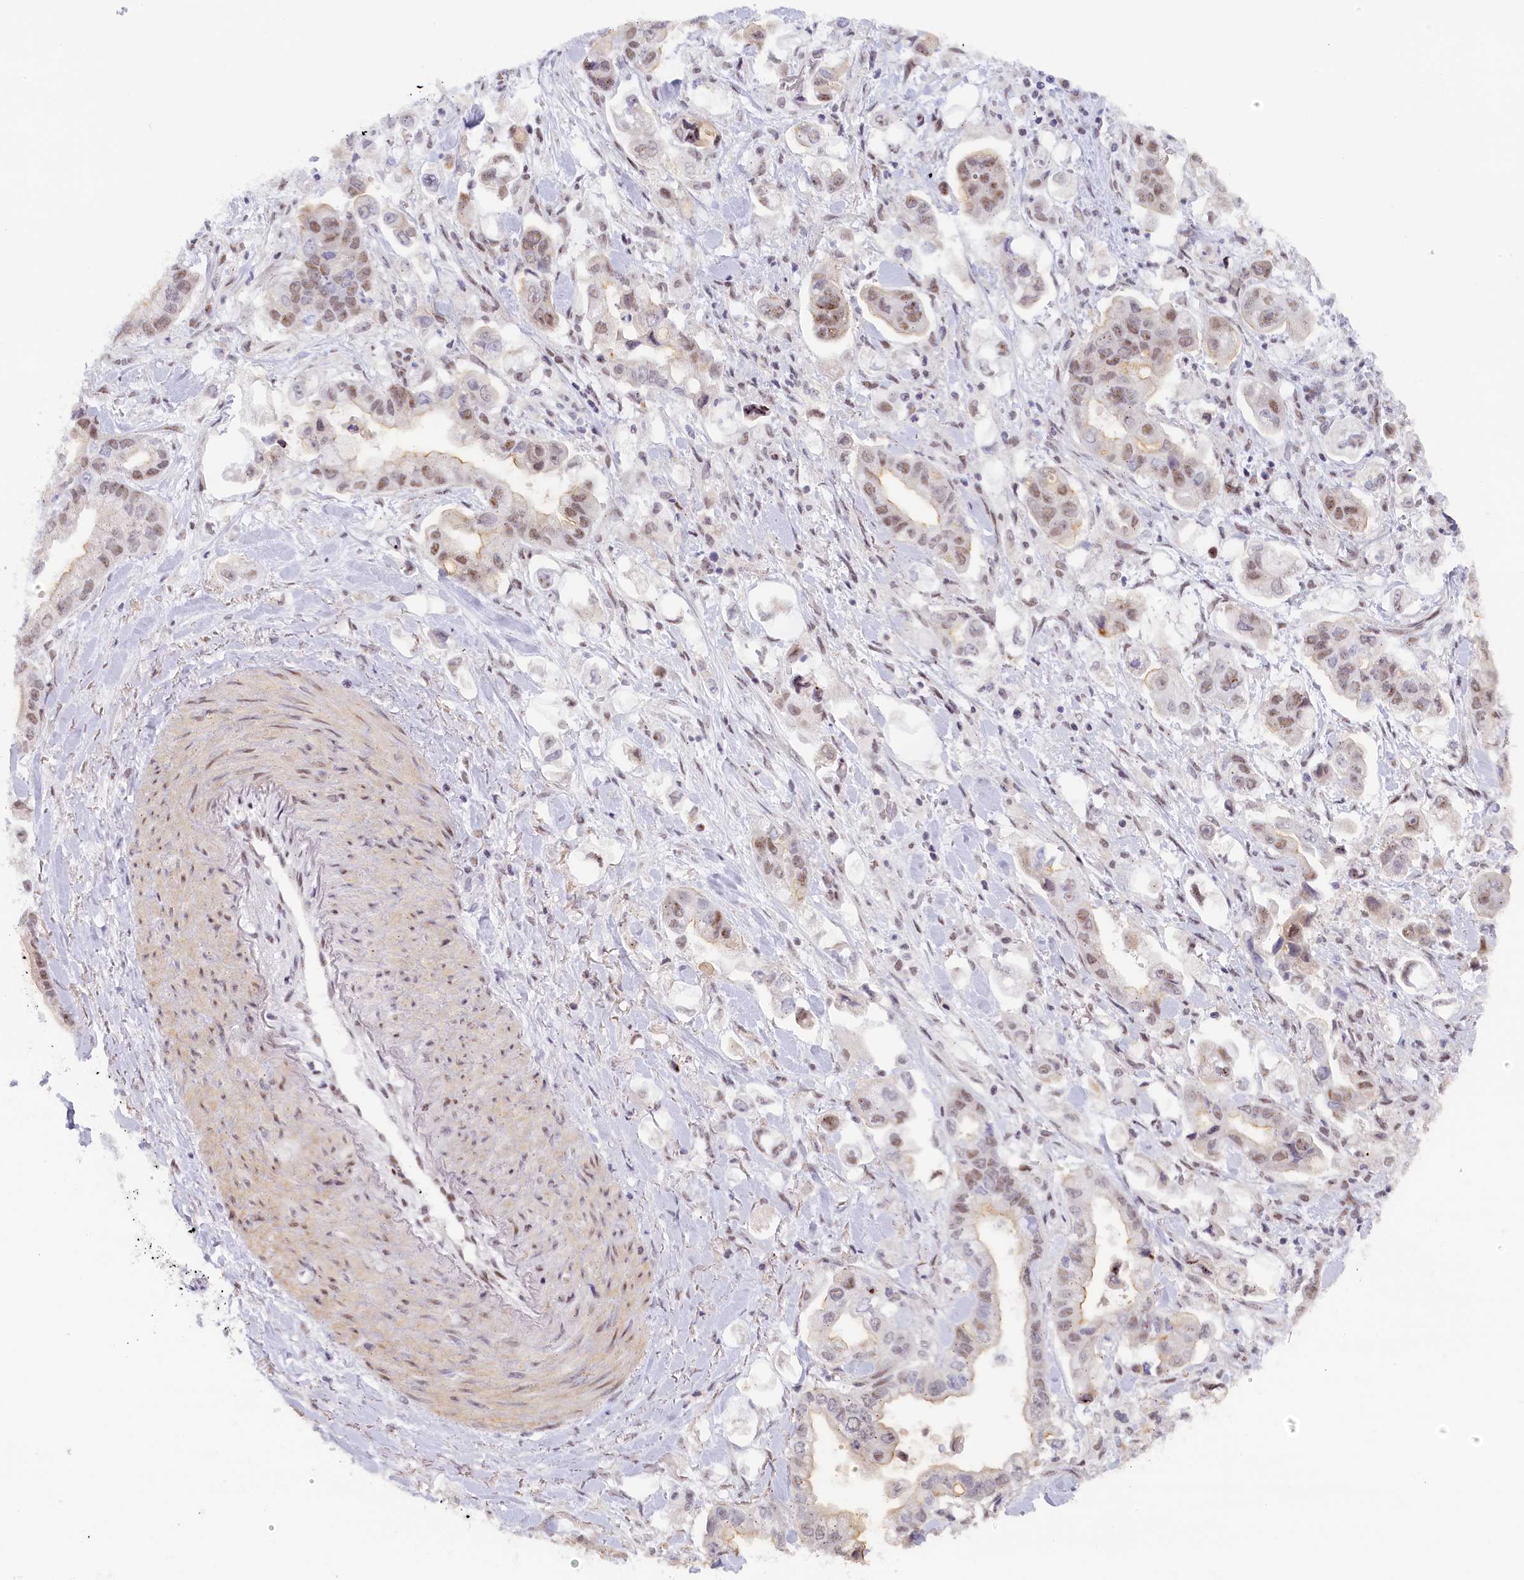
{"staining": {"intensity": "moderate", "quantity": "<25%", "location": "nuclear"}, "tissue": "stomach cancer", "cell_type": "Tumor cells", "image_type": "cancer", "snomed": [{"axis": "morphology", "description": "Adenocarcinoma, NOS"}, {"axis": "topography", "description": "Stomach"}], "caption": "Adenocarcinoma (stomach) stained with immunohistochemistry displays moderate nuclear positivity in approximately <25% of tumor cells. (DAB IHC, brown staining for protein, blue staining for nuclei).", "gene": "SEC31B", "patient": {"sex": "male", "age": 62}}